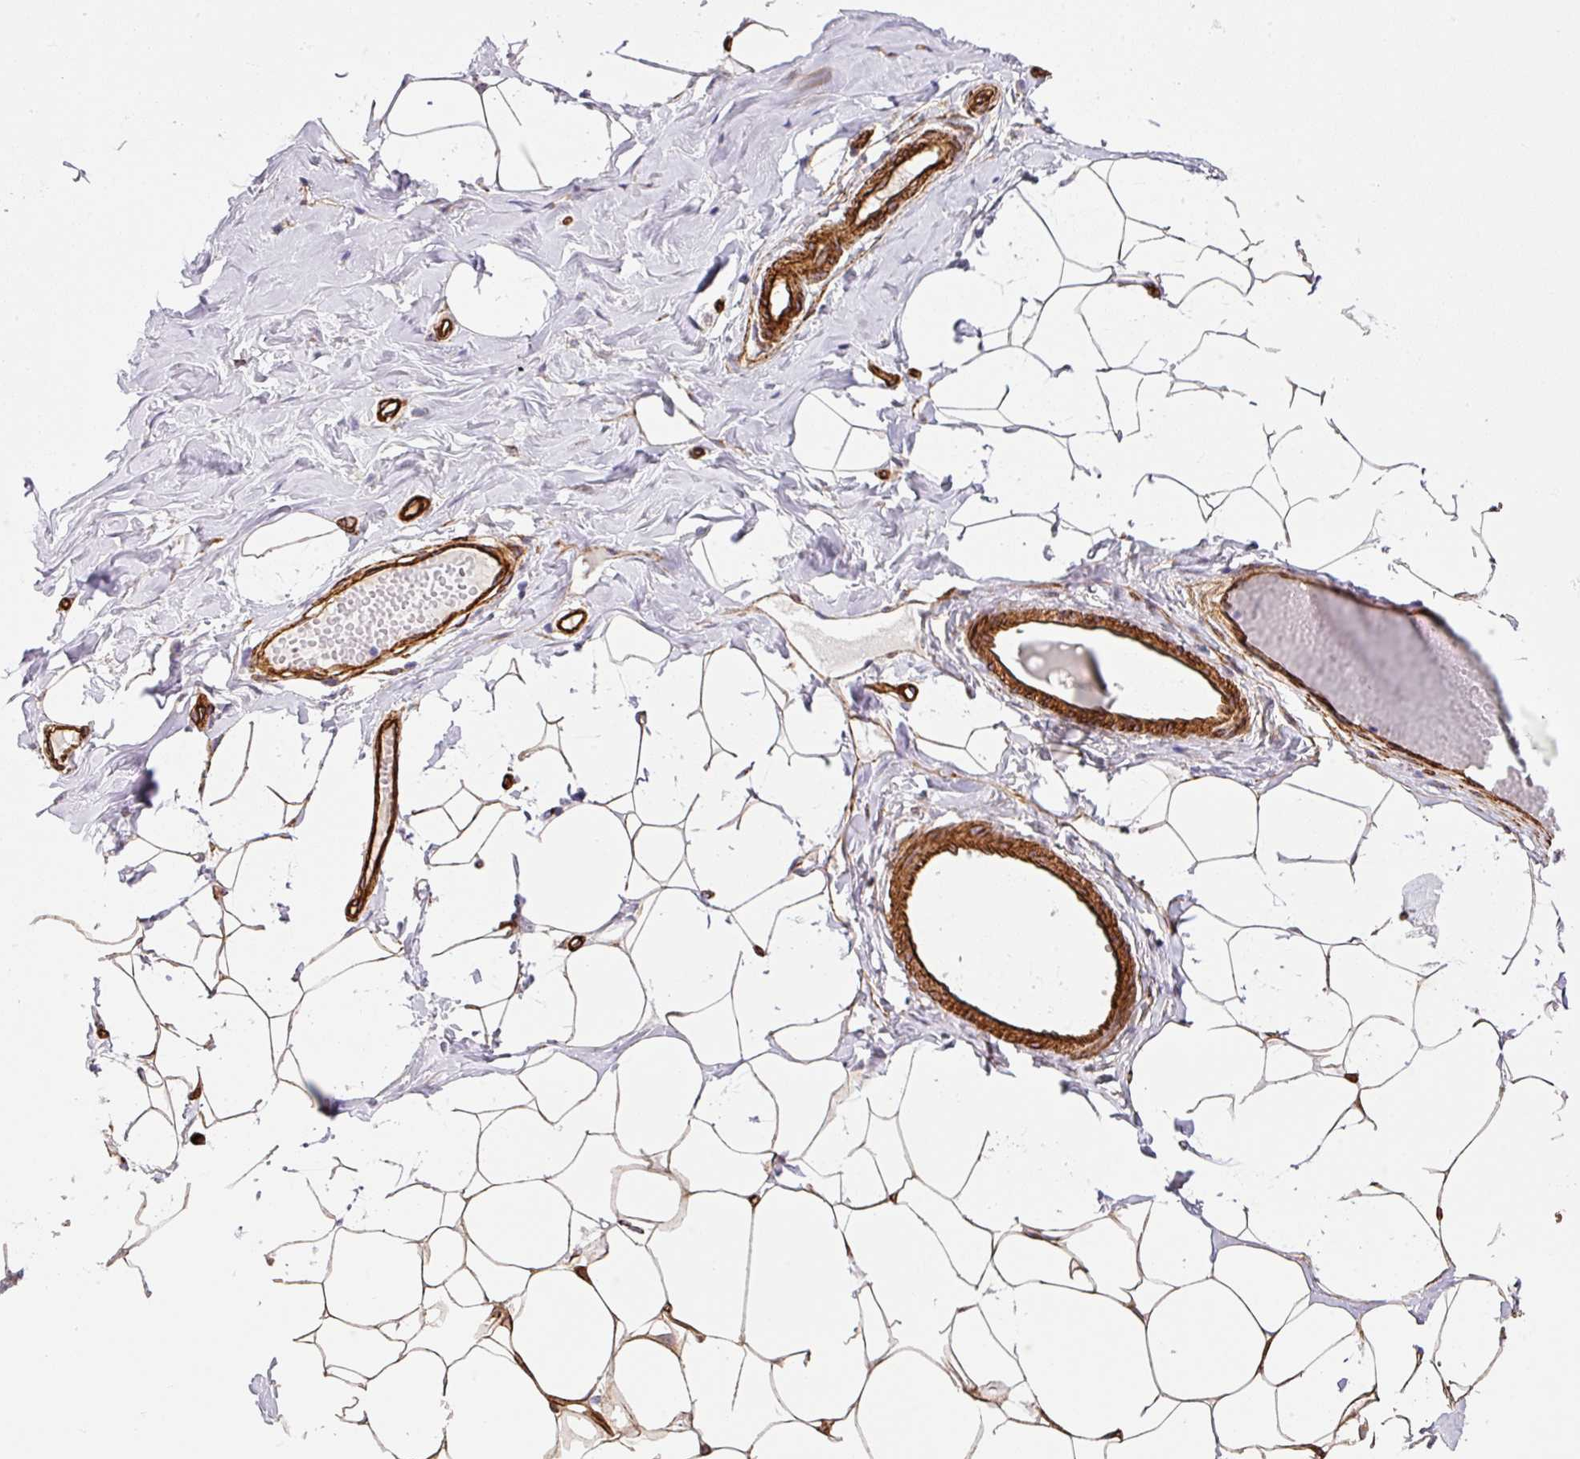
{"staining": {"intensity": "moderate", "quantity": ">75%", "location": "cytoplasmic/membranous"}, "tissue": "breast", "cell_type": "Adipocytes", "image_type": "normal", "snomed": [{"axis": "morphology", "description": "Normal tissue, NOS"}, {"axis": "topography", "description": "Breast"}], "caption": "Normal breast shows moderate cytoplasmic/membranous positivity in approximately >75% of adipocytes (Stains: DAB in brown, nuclei in blue, Microscopy: brightfield microscopy at high magnification)..", "gene": "SLC25A17", "patient": {"sex": "female", "age": 27}}